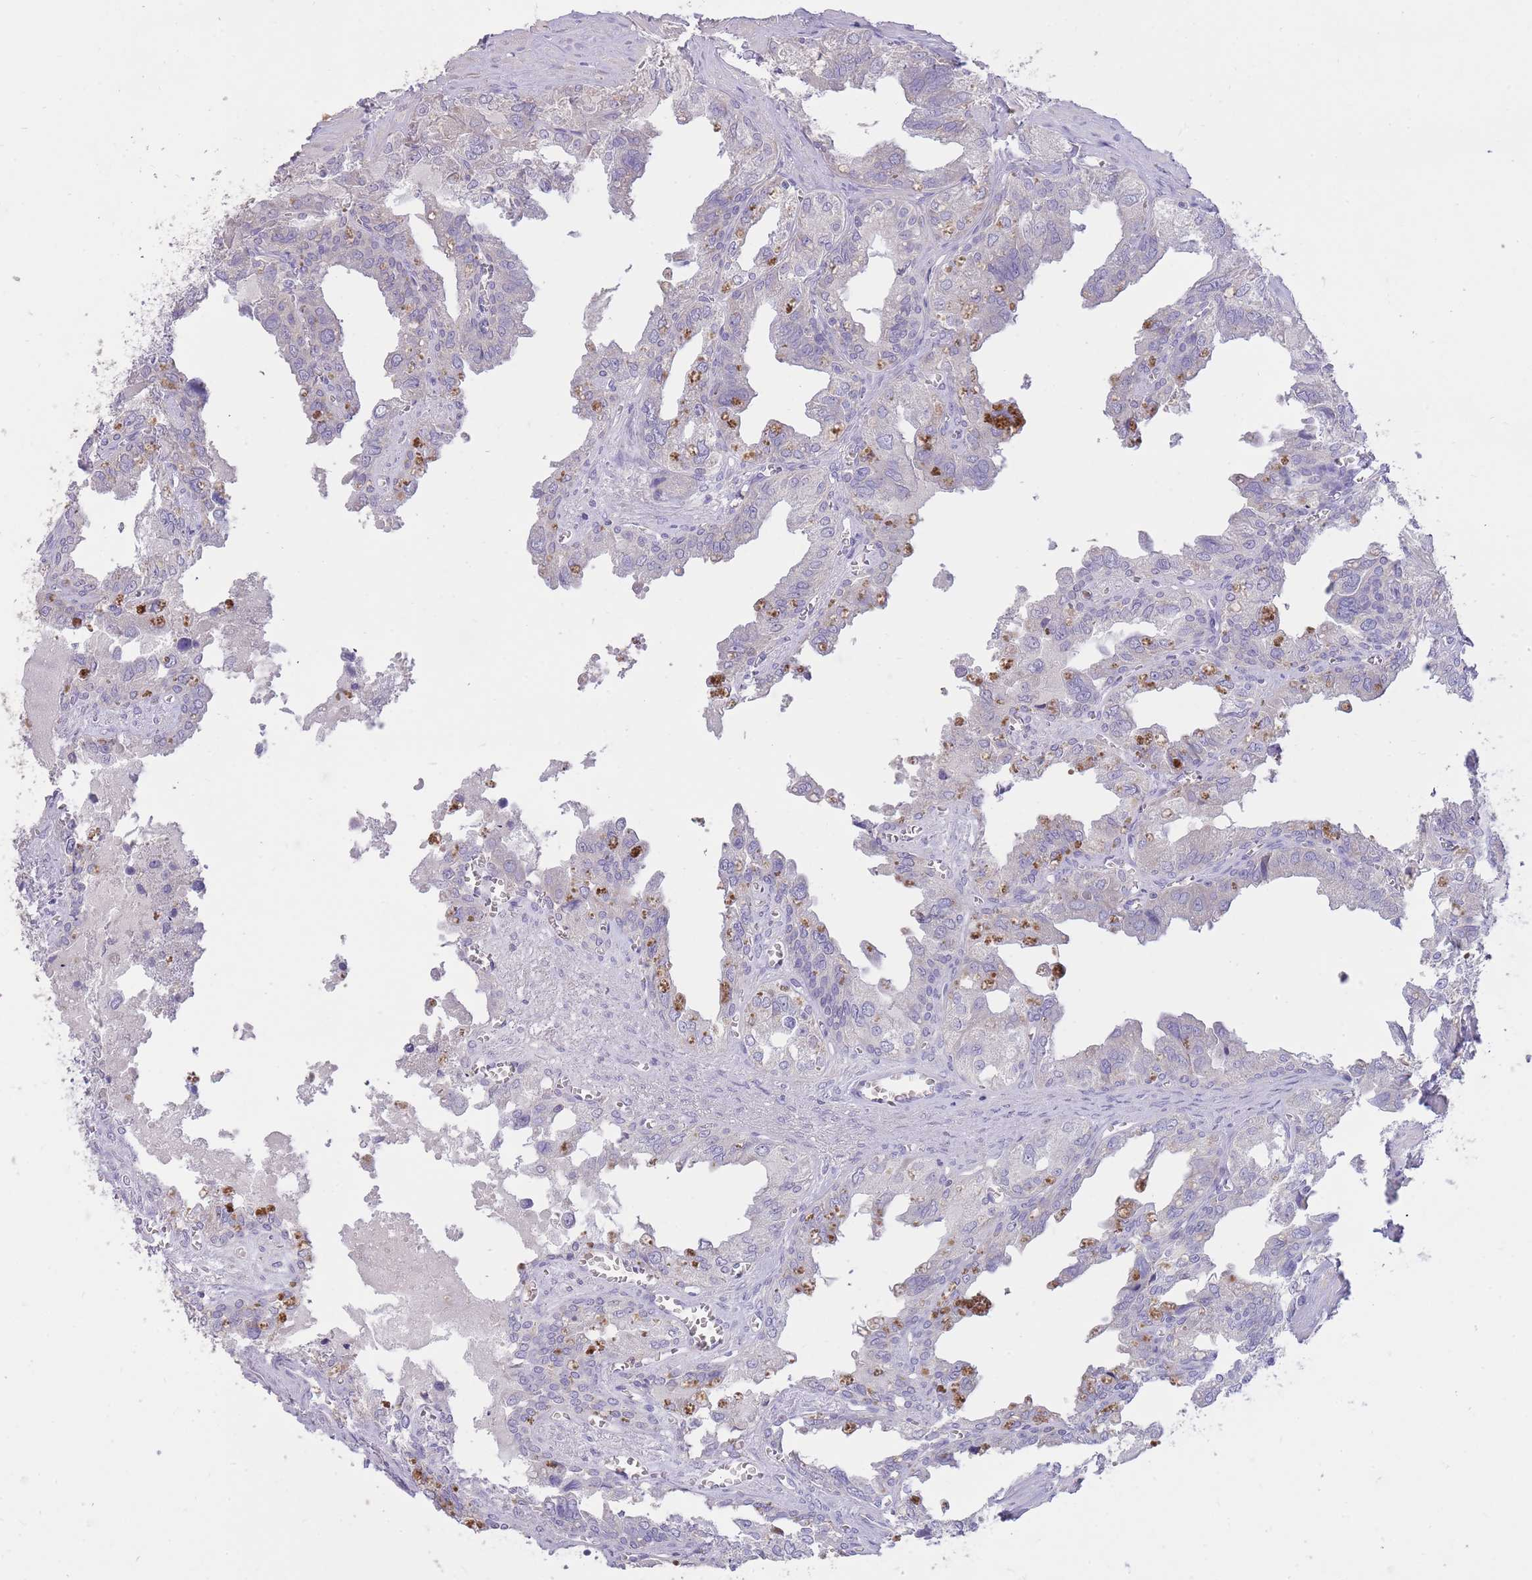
{"staining": {"intensity": "moderate", "quantity": "<25%", "location": "cytoplasmic/membranous"}, "tissue": "seminal vesicle", "cell_type": "Glandular cells", "image_type": "normal", "snomed": [{"axis": "morphology", "description": "Normal tissue, NOS"}, {"axis": "topography", "description": "Seminal veicle"}], "caption": "Protein expression analysis of unremarkable seminal vesicle reveals moderate cytoplasmic/membranous staining in about <25% of glandular cells.", "gene": "FRG2B", "patient": {"sex": "male", "age": 67}}